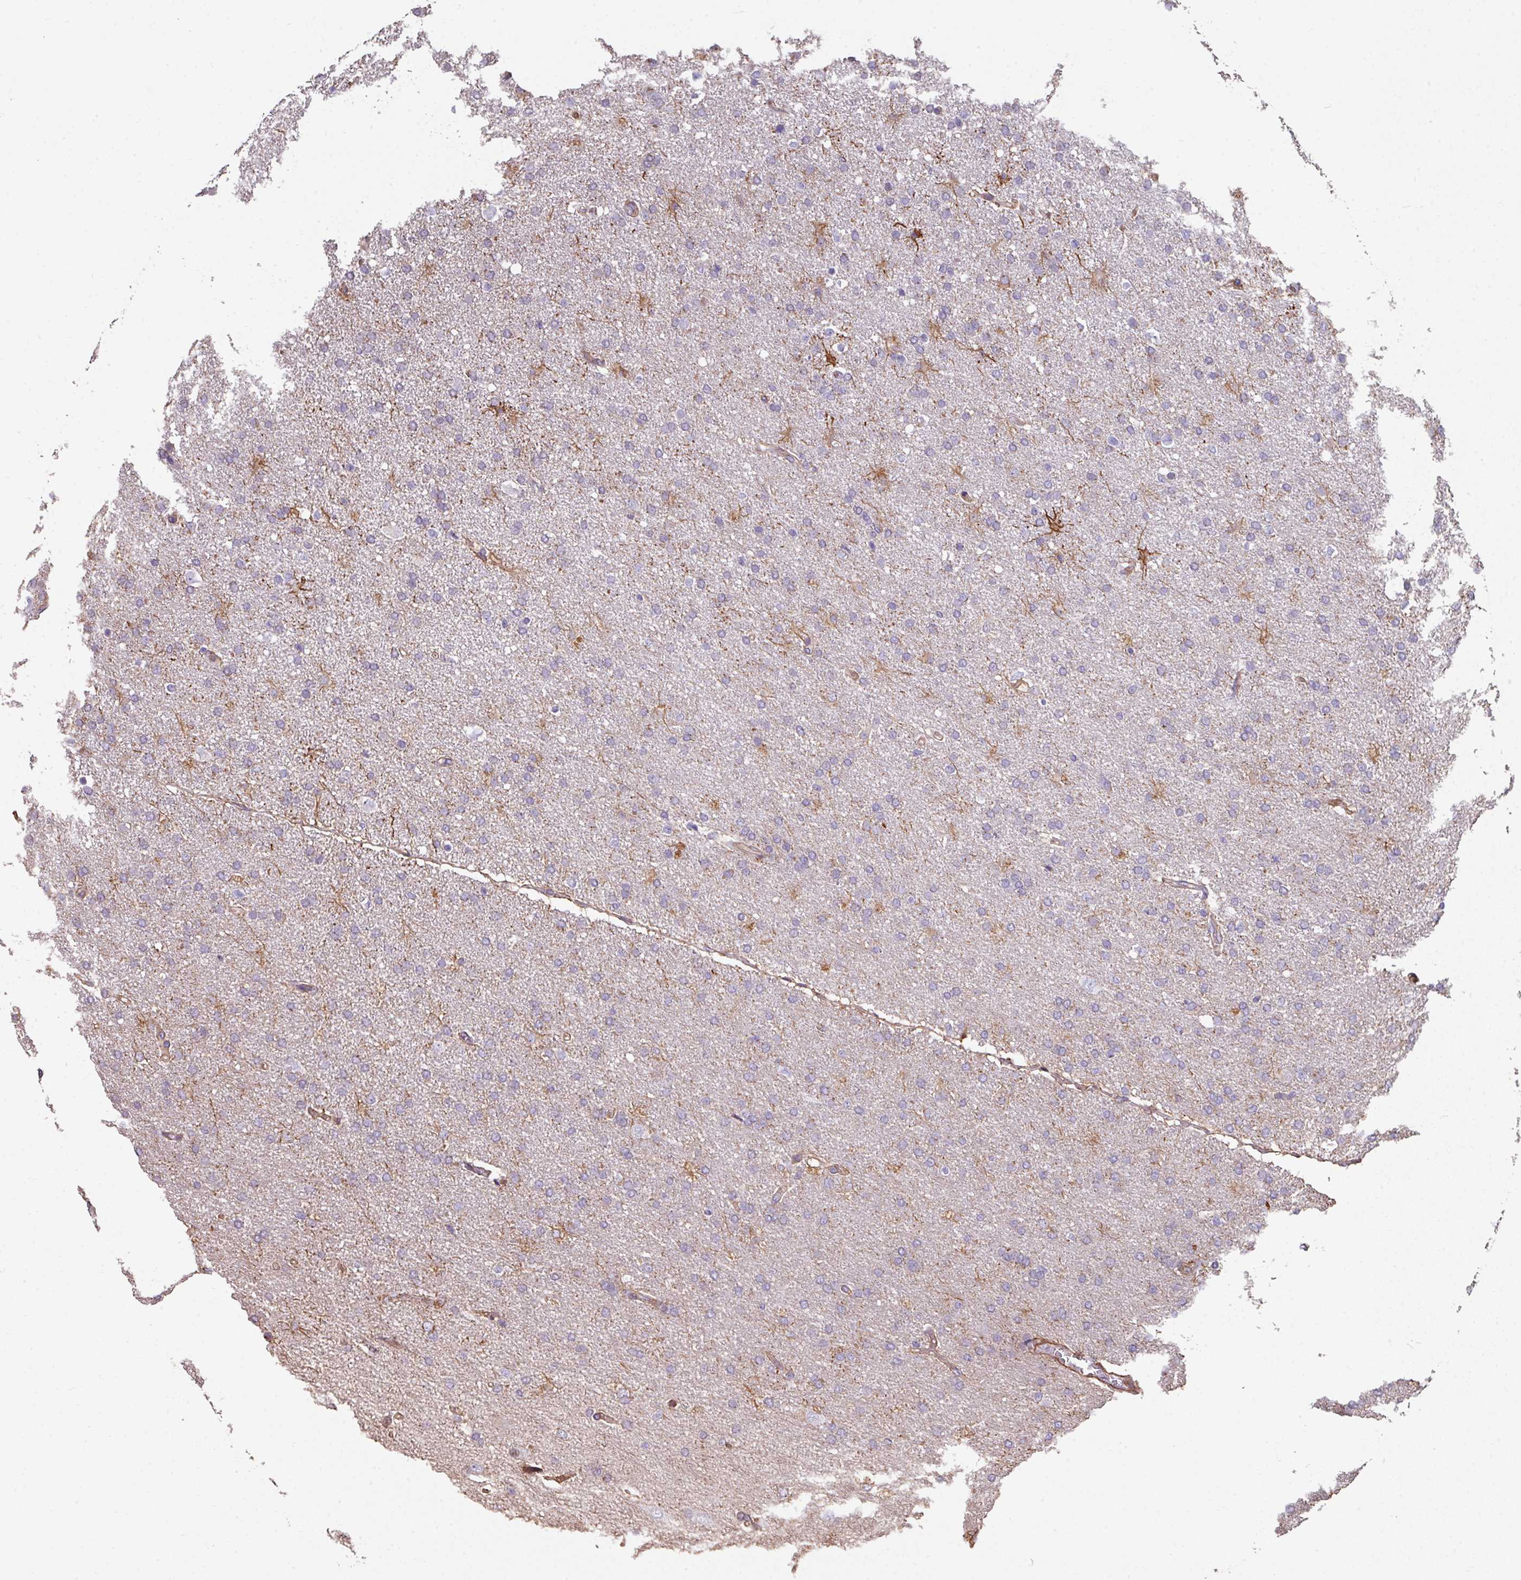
{"staining": {"intensity": "negative", "quantity": "none", "location": "none"}, "tissue": "glioma", "cell_type": "Tumor cells", "image_type": "cancer", "snomed": [{"axis": "morphology", "description": "Glioma, malignant, High grade"}, {"axis": "topography", "description": "Brain"}], "caption": "Protein analysis of malignant glioma (high-grade) reveals no significant expression in tumor cells.", "gene": "ANO9", "patient": {"sex": "male", "age": 72}}